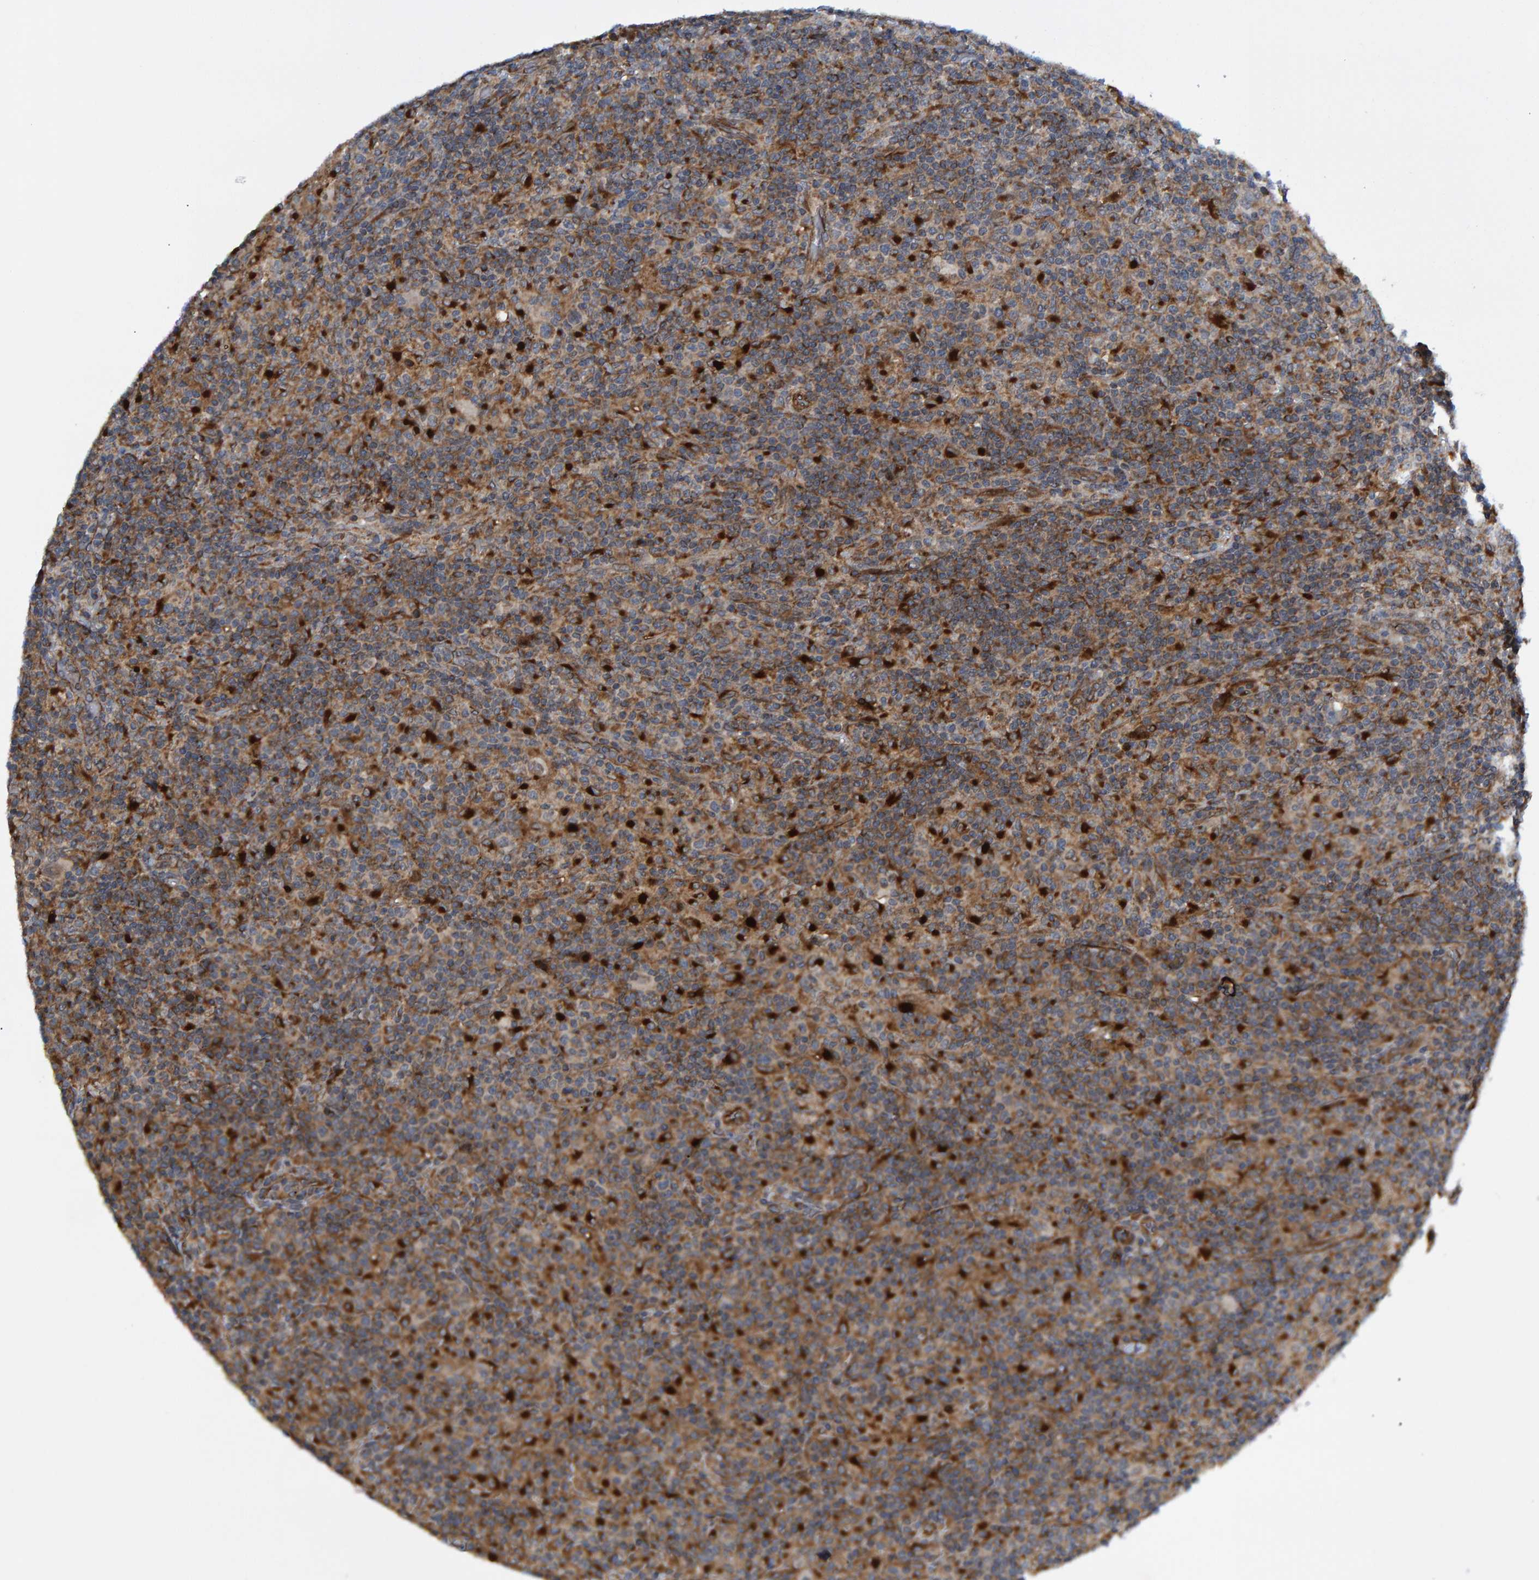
{"staining": {"intensity": "moderate", "quantity": ">75%", "location": "cytoplasmic/membranous"}, "tissue": "lymphoma", "cell_type": "Tumor cells", "image_type": "cancer", "snomed": [{"axis": "morphology", "description": "Hodgkin's disease, NOS"}, {"axis": "topography", "description": "Lymph node"}], "caption": "Immunohistochemical staining of Hodgkin's disease shows medium levels of moderate cytoplasmic/membranous protein staining in about >75% of tumor cells.", "gene": "ATP6V1H", "patient": {"sex": "male", "age": 70}}